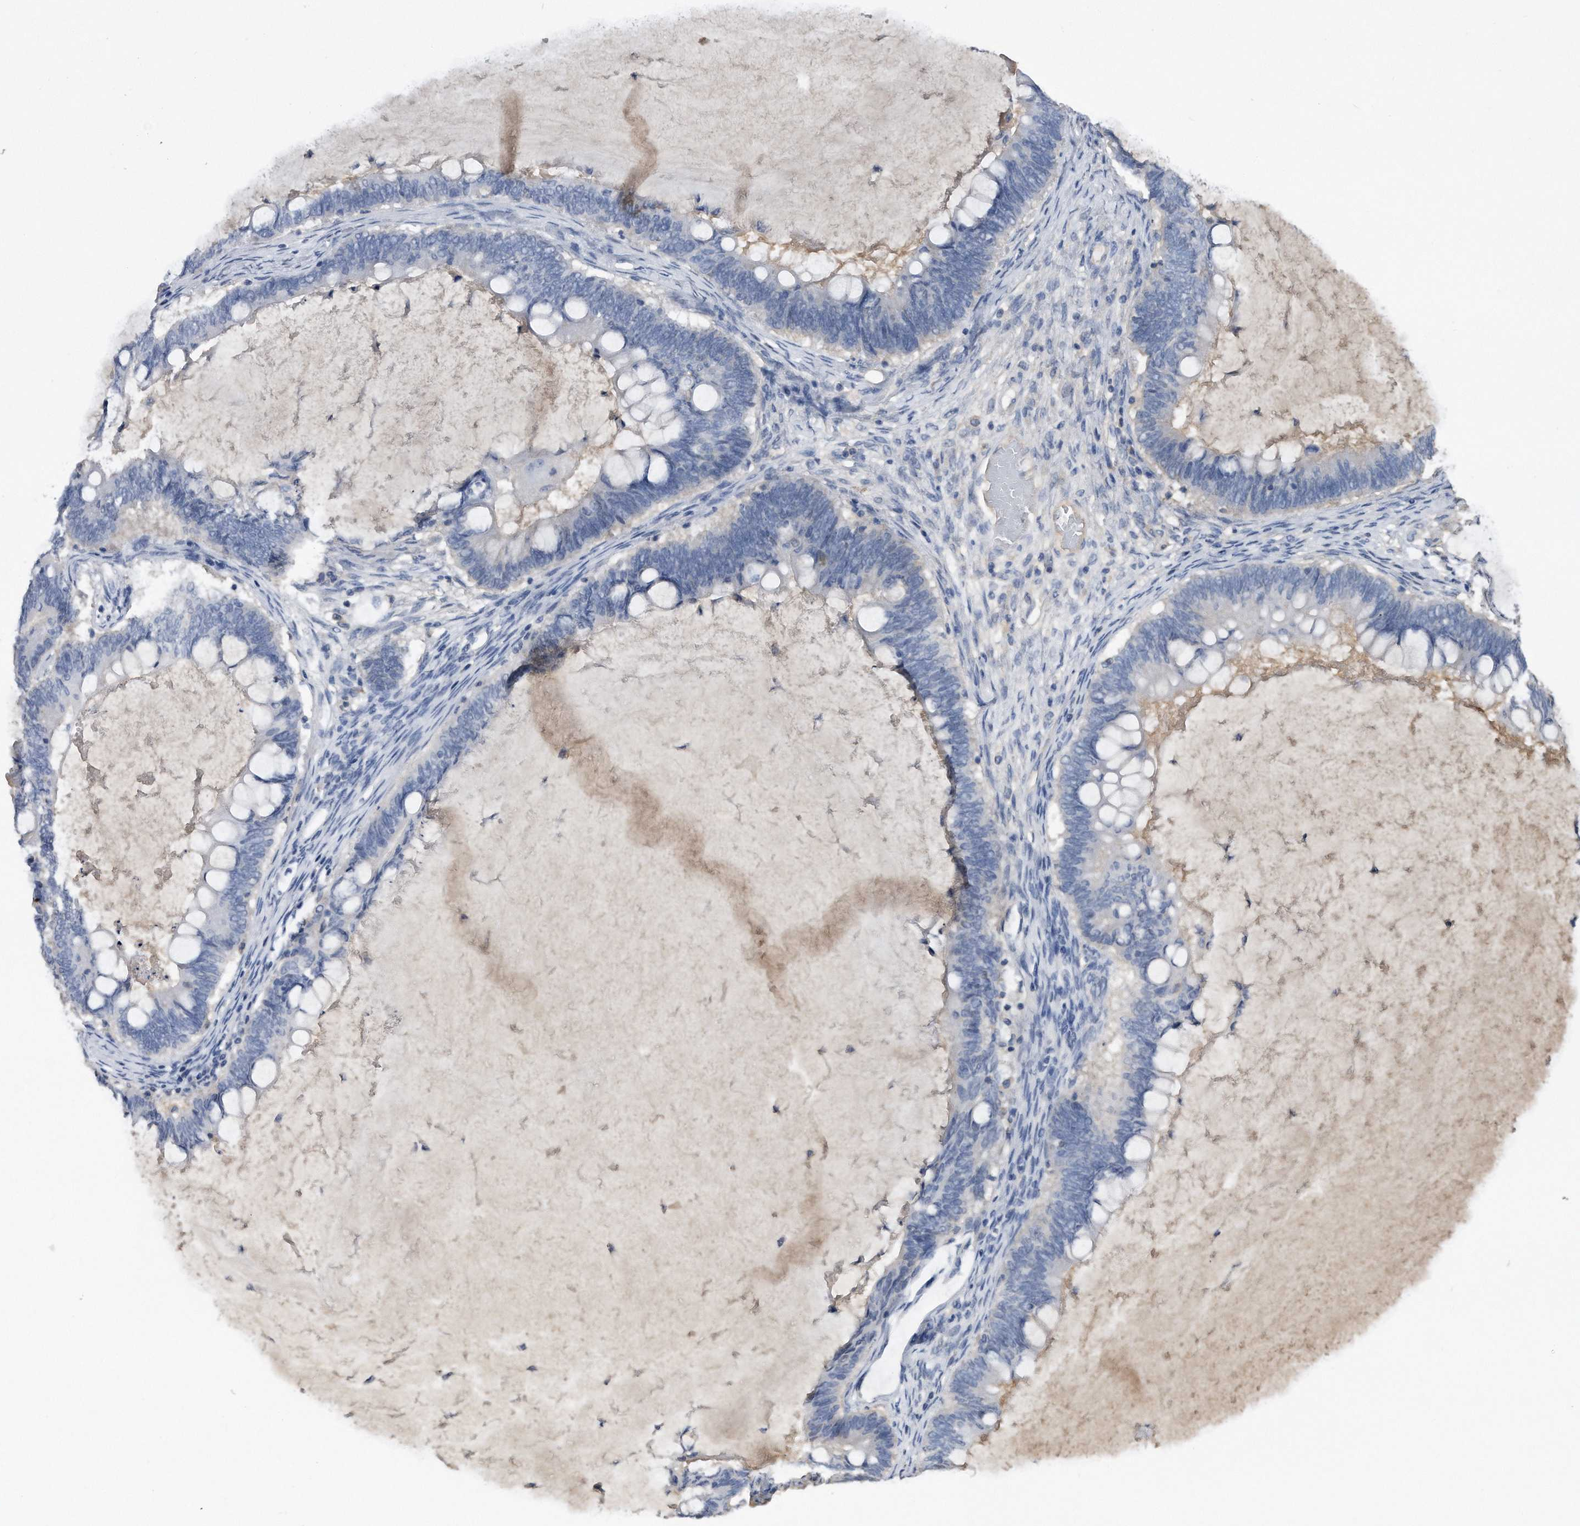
{"staining": {"intensity": "negative", "quantity": "none", "location": "none"}, "tissue": "ovarian cancer", "cell_type": "Tumor cells", "image_type": "cancer", "snomed": [{"axis": "morphology", "description": "Cystadenocarcinoma, mucinous, NOS"}, {"axis": "topography", "description": "Ovary"}], "caption": "This is an immunohistochemistry (IHC) histopathology image of mucinous cystadenocarcinoma (ovarian). There is no staining in tumor cells.", "gene": "ASNS", "patient": {"sex": "female", "age": 61}}